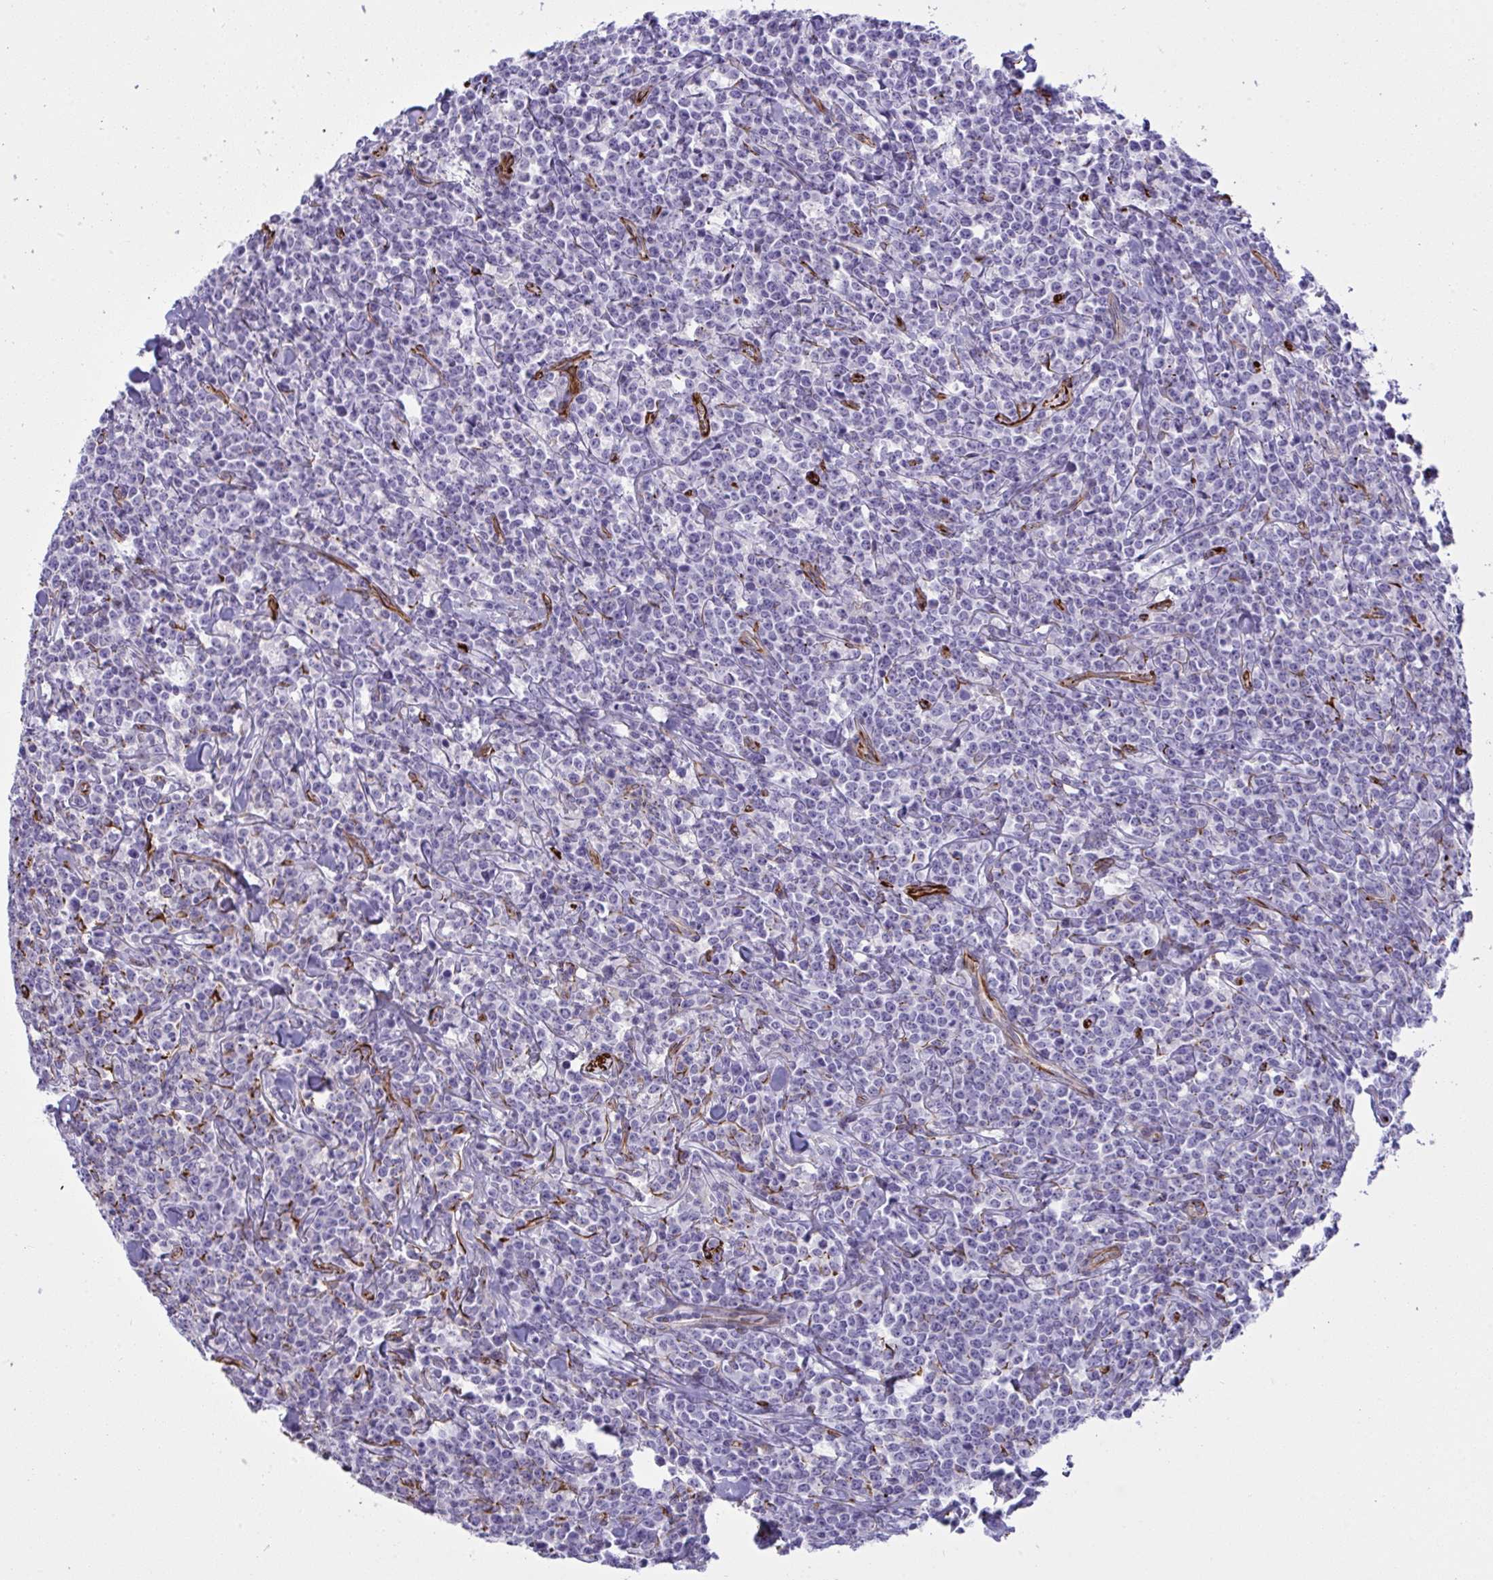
{"staining": {"intensity": "negative", "quantity": "none", "location": "none"}, "tissue": "lymphoma", "cell_type": "Tumor cells", "image_type": "cancer", "snomed": [{"axis": "morphology", "description": "Malignant lymphoma, non-Hodgkin's type, High grade"}, {"axis": "topography", "description": "Small intestine"}], "caption": "Histopathology image shows no protein positivity in tumor cells of lymphoma tissue.", "gene": "SLC35B1", "patient": {"sex": "female", "age": 56}}